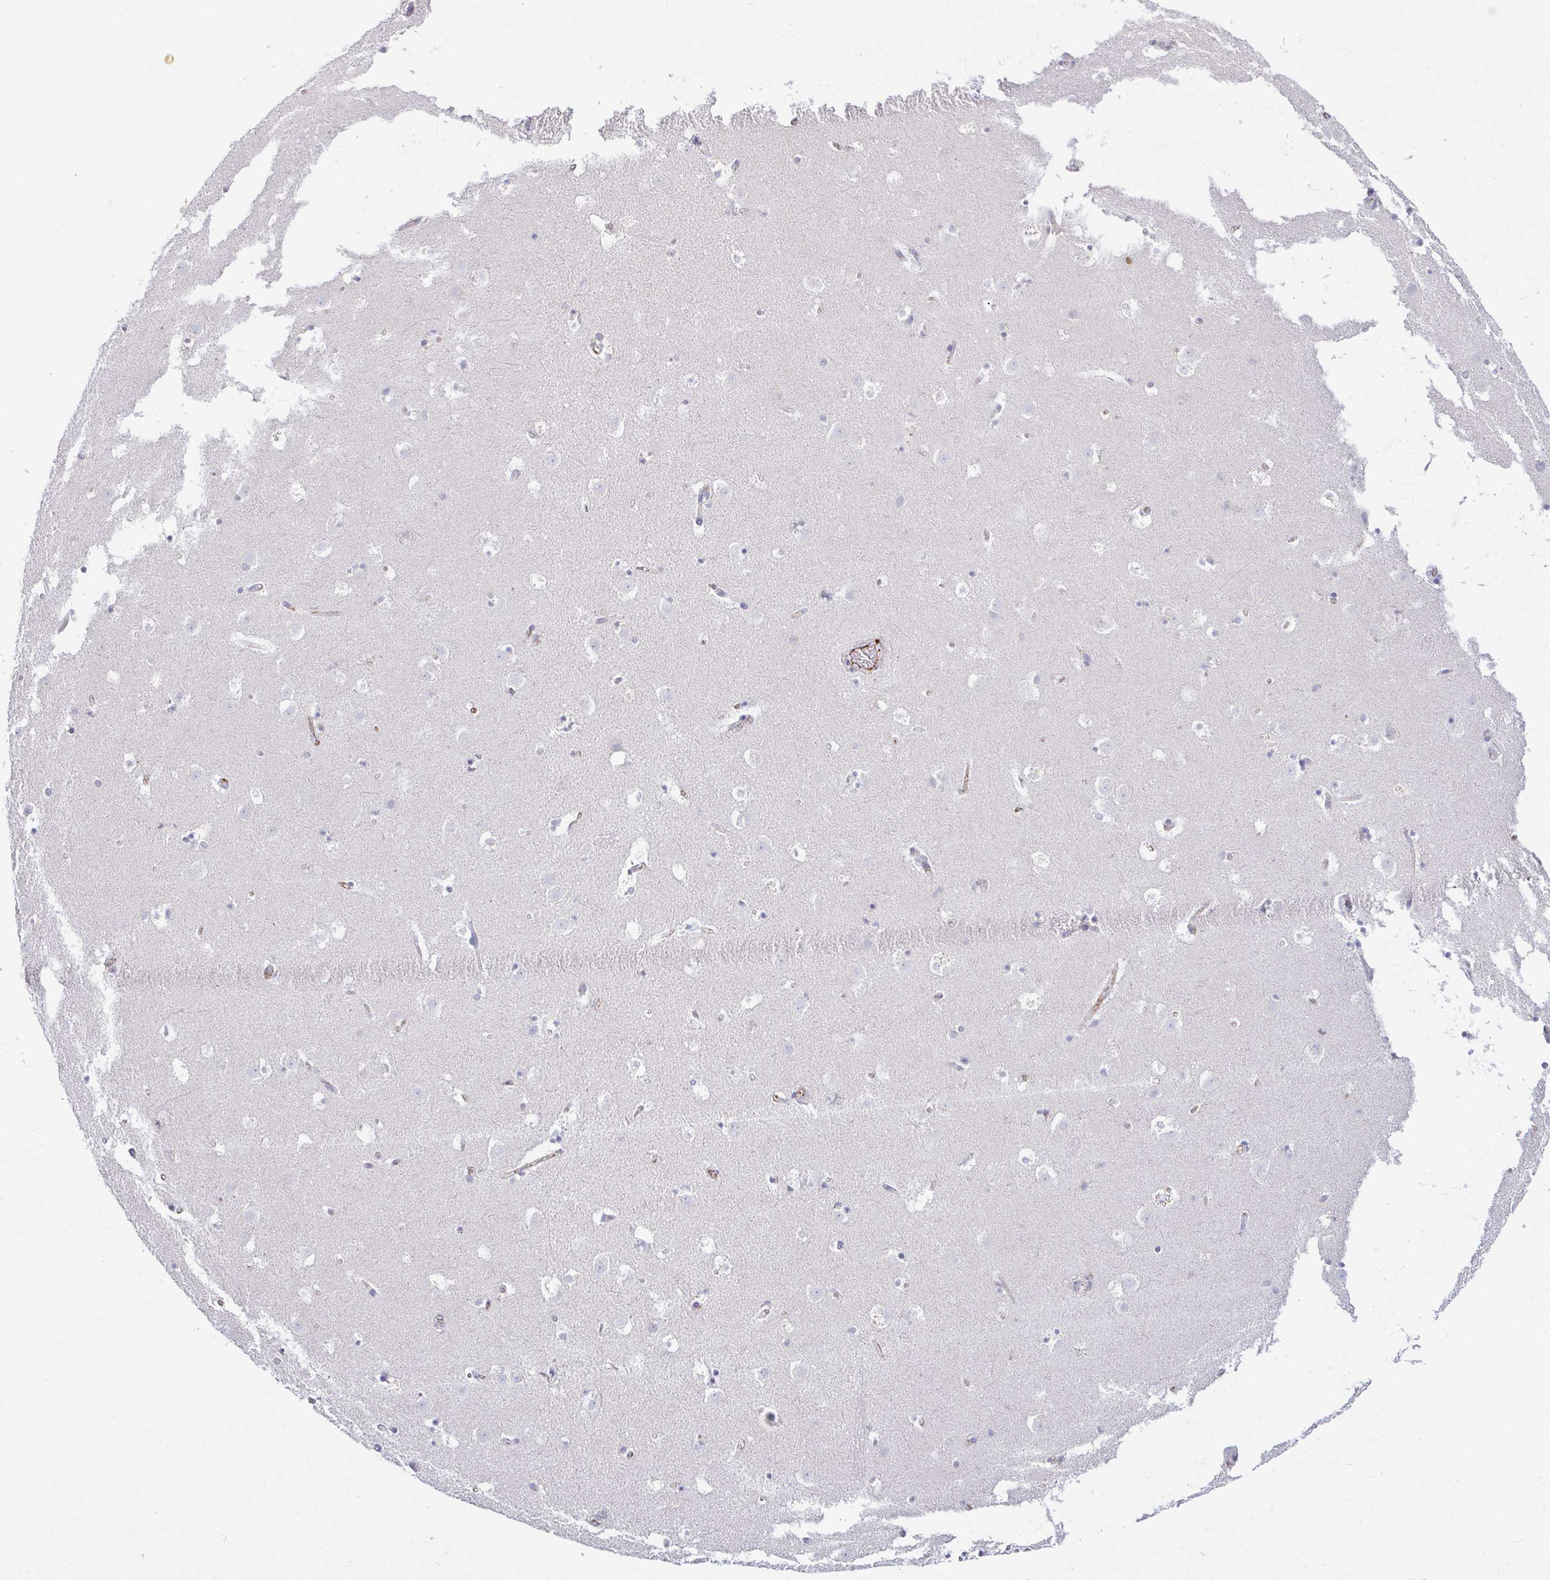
{"staining": {"intensity": "negative", "quantity": "none", "location": "none"}, "tissue": "caudate", "cell_type": "Glial cells", "image_type": "normal", "snomed": [{"axis": "morphology", "description": "Normal tissue, NOS"}, {"axis": "topography", "description": "Lateral ventricle wall"}], "caption": "DAB immunohistochemical staining of unremarkable human caudate exhibits no significant expression in glial cells. (DAB (3,3'-diaminobenzidine) immunohistochemistry (IHC) with hematoxylin counter stain).", "gene": "PLCD4", "patient": {"sex": "male", "age": 37}}